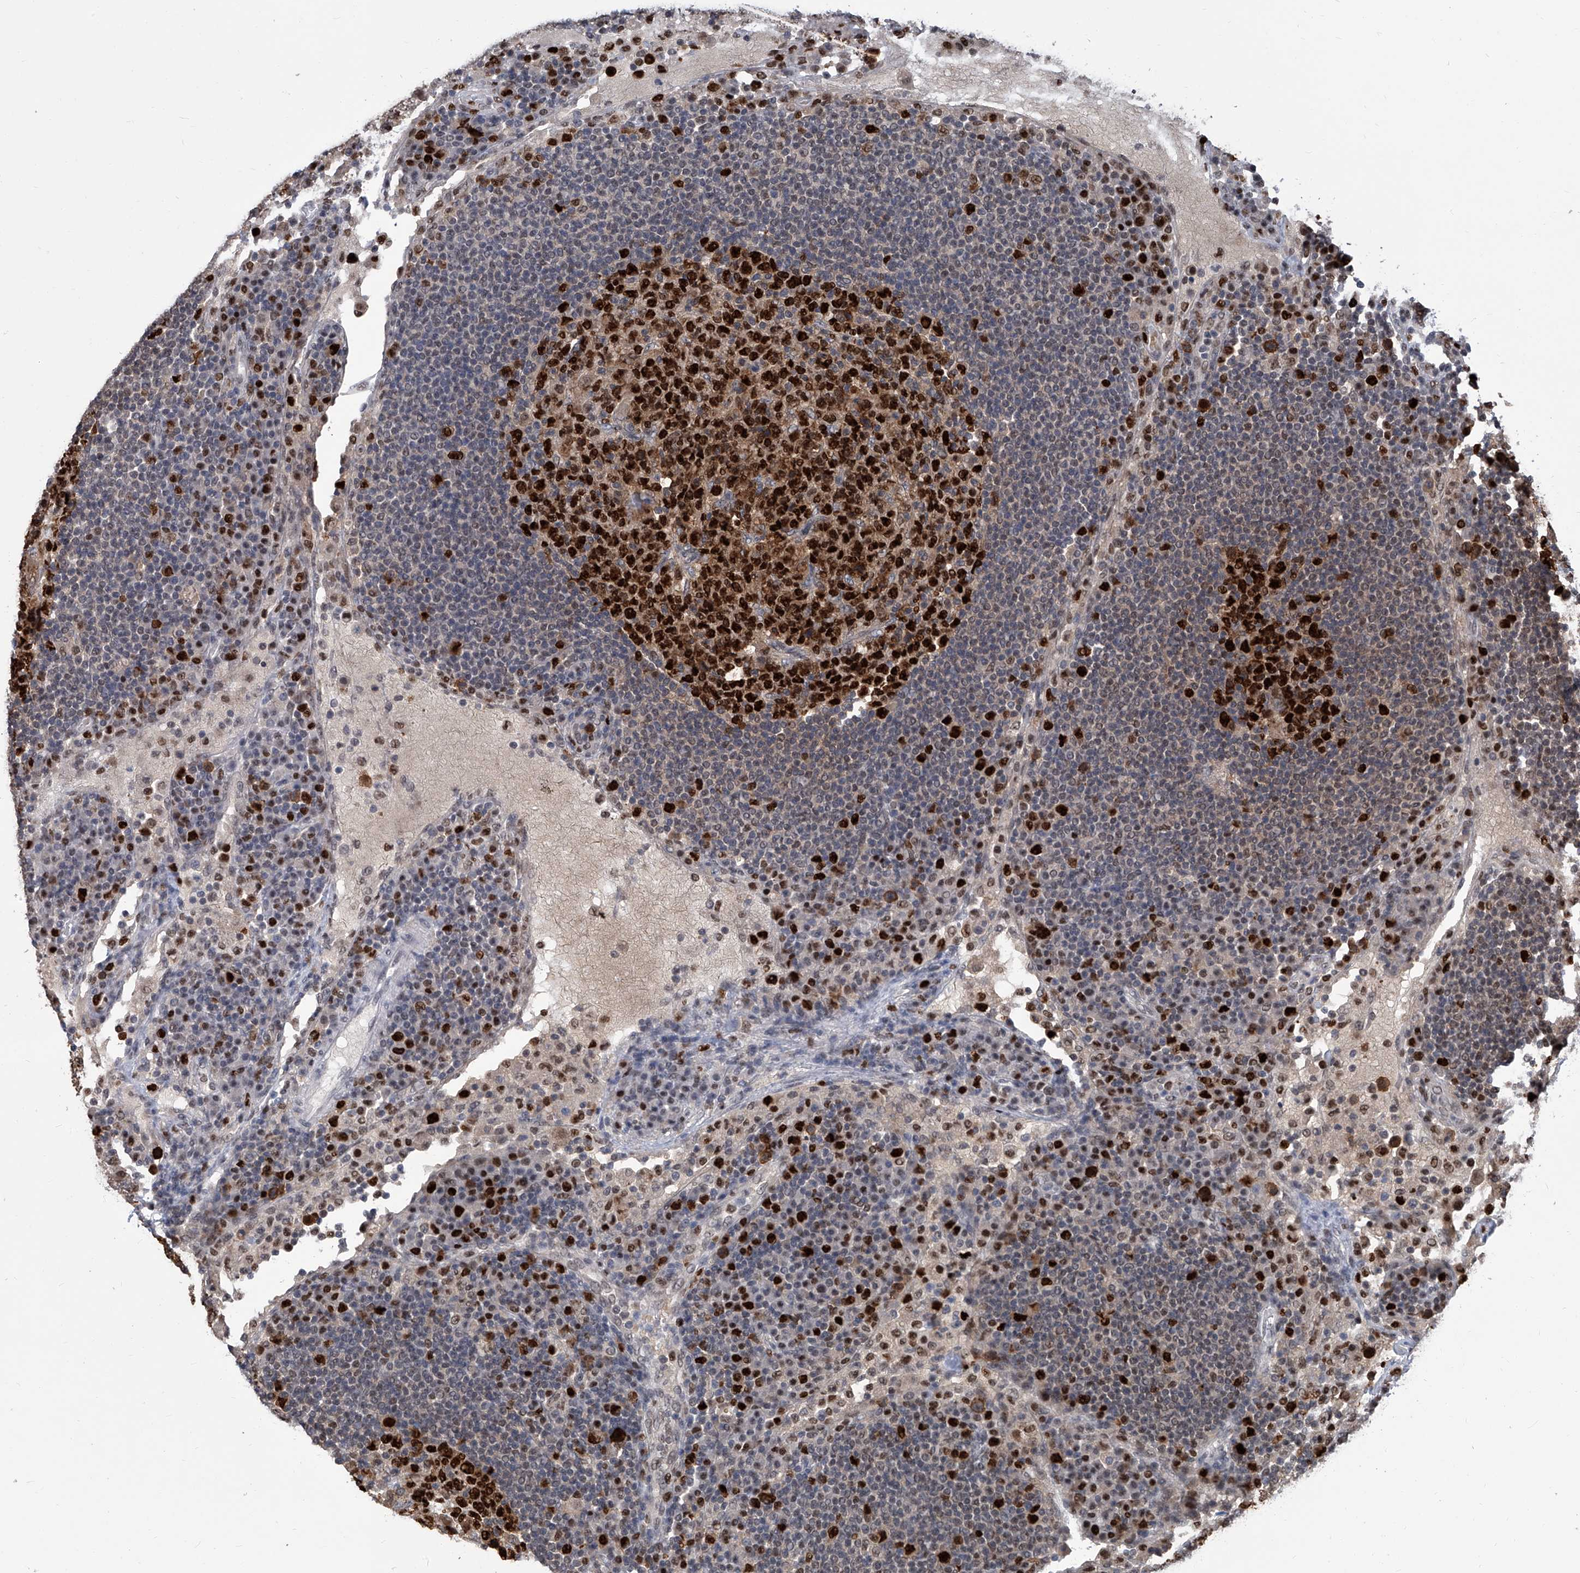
{"staining": {"intensity": "strong", "quantity": ">75%", "location": "cytoplasmic/membranous,nuclear"}, "tissue": "lymph node", "cell_type": "Germinal center cells", "image_type": "normal", "snomed": [{"axis": "morphology", "description": "Normal tissue, NOS"}, {"axis": "topography", "description": "Lymph node"}], "caption": "IHC (DAB (3,3'-diaminobenzidine)) staining of benign human lymph node reveals strong cytoplasmic/membranous,nuclear protein positivity in approximately >75% of germinal center cells. Immunohistochemistry (ihc) stains the protein of interest in brown and the nuclei are stained blue.", "gene": "PCNA", "patient": {"sex": "female", "age": 53}}